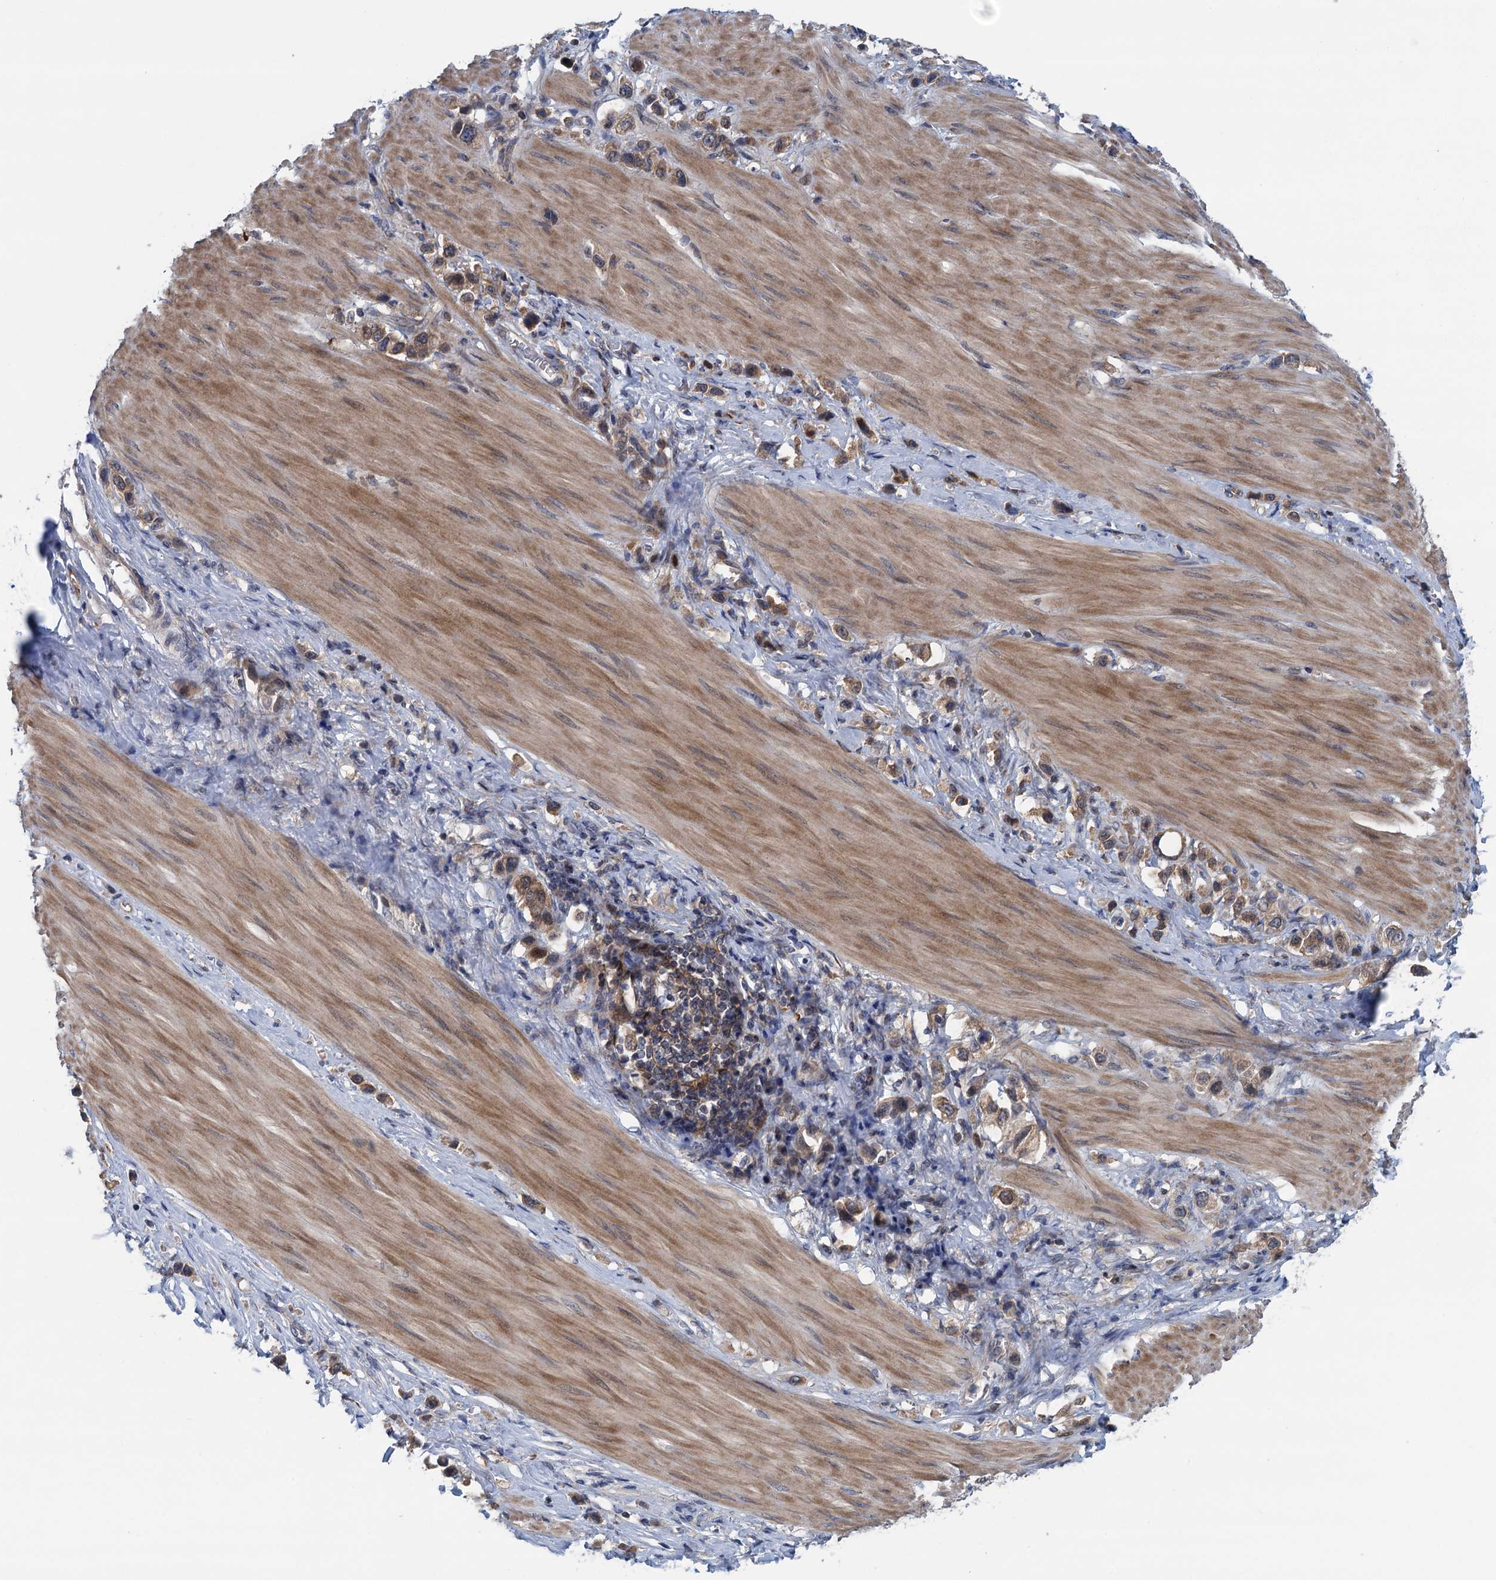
{"staining": {"intensity": "moderate", "quantity": ">75%", "location": "cytoplasmic/membranous"}, "tissue": "stomach cancer", "cell_type": "Tumor cells", "image_type": "cancer", "snomed": [{"axis": "morphology", "description": "Adenocarcinoma, NOS"}, {"axis": "topography", "description": "Stomach"}], "caption": "The histopathology image demonstrates immunohistochemical staining of adenocarcinoma (stomach). There is moderate cytoplasmic/membranous expression is seen in approximately >75% of tumor cells.", "gene": "CNTN5", "patient": {"sex": "female", "age": 65}}